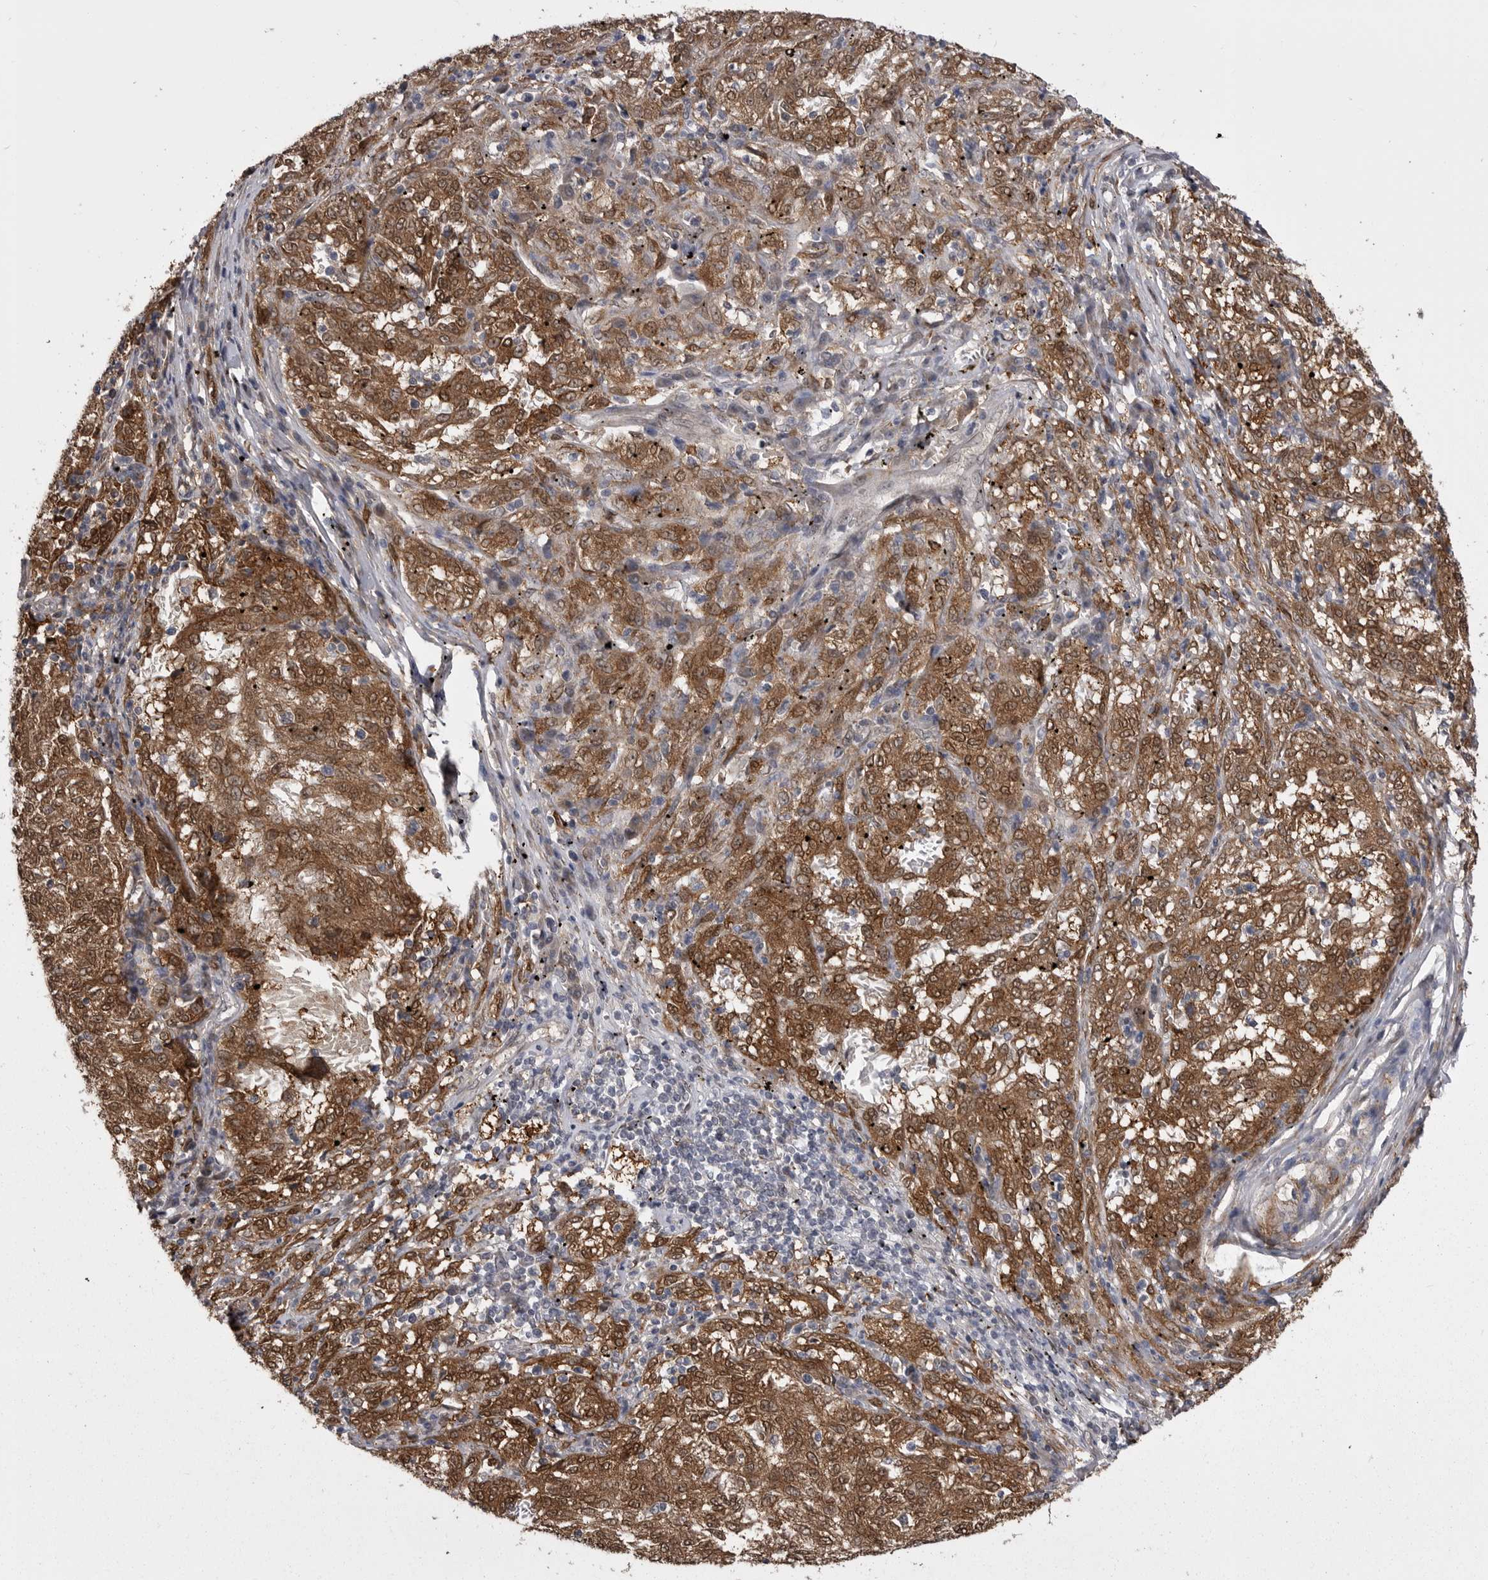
{"staining": {"intensity": "moderate", "quantity": ">75%", "location": "cytoplasmic/membranous"}, "tissue": "melanoma", "cell_type": "Tumor cells", "image_type": "cancer", "snomed": [{"axis": "morphology", "description": "Malignant melanoma, NOS"}, {"axis": "topography", "description": "Skin"}], "caption": "A photomicrograph of human malignant melanoma stained for a protein reveals moderate cytoplasmic/membranous brown staining in tumor cells.", "gene": "ABL1", "patient": {"sex": "female", "age": 72}}